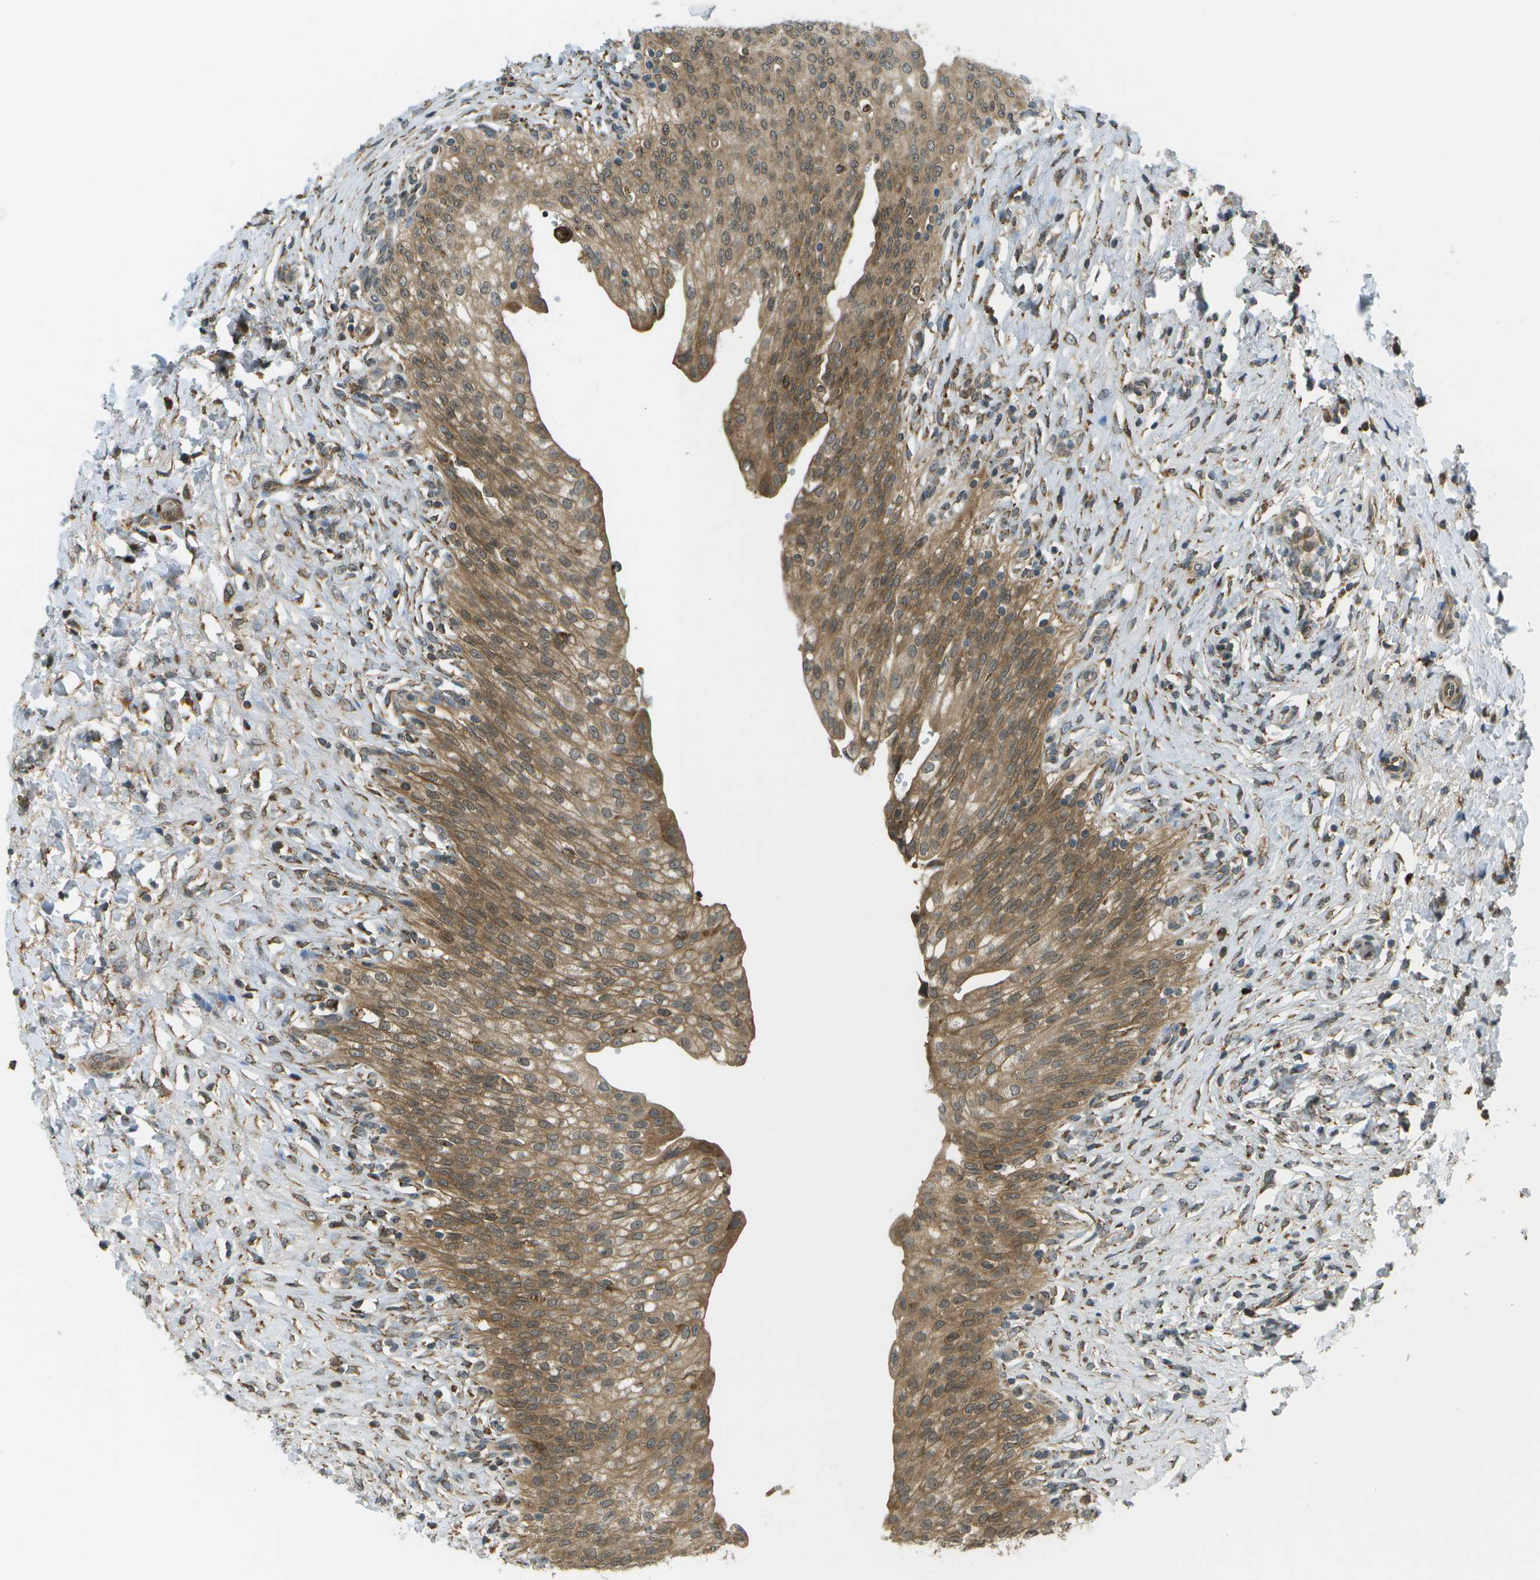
{"staining": {"intensity": "moderate", "quantity": ">75%", "location": "cytoplasmic/membranous"}, "tissue": "urinary bladder", "cell_type": "Urothelial cells", "image_type": "normal", "snomed": [{"axis": "morphology", "description": "Urothelial carcinoma, High grade"}, {"axis": "topography", "description": "Urinary bladder"}], "caption": "The histopathology image reveals a brown stain indicating the presence of a protein in the cytoplasmic/membranous of urothelial cells in urinary bladder.", "gene": "USP30", "patient": {"sex": "male", "age": 46}}